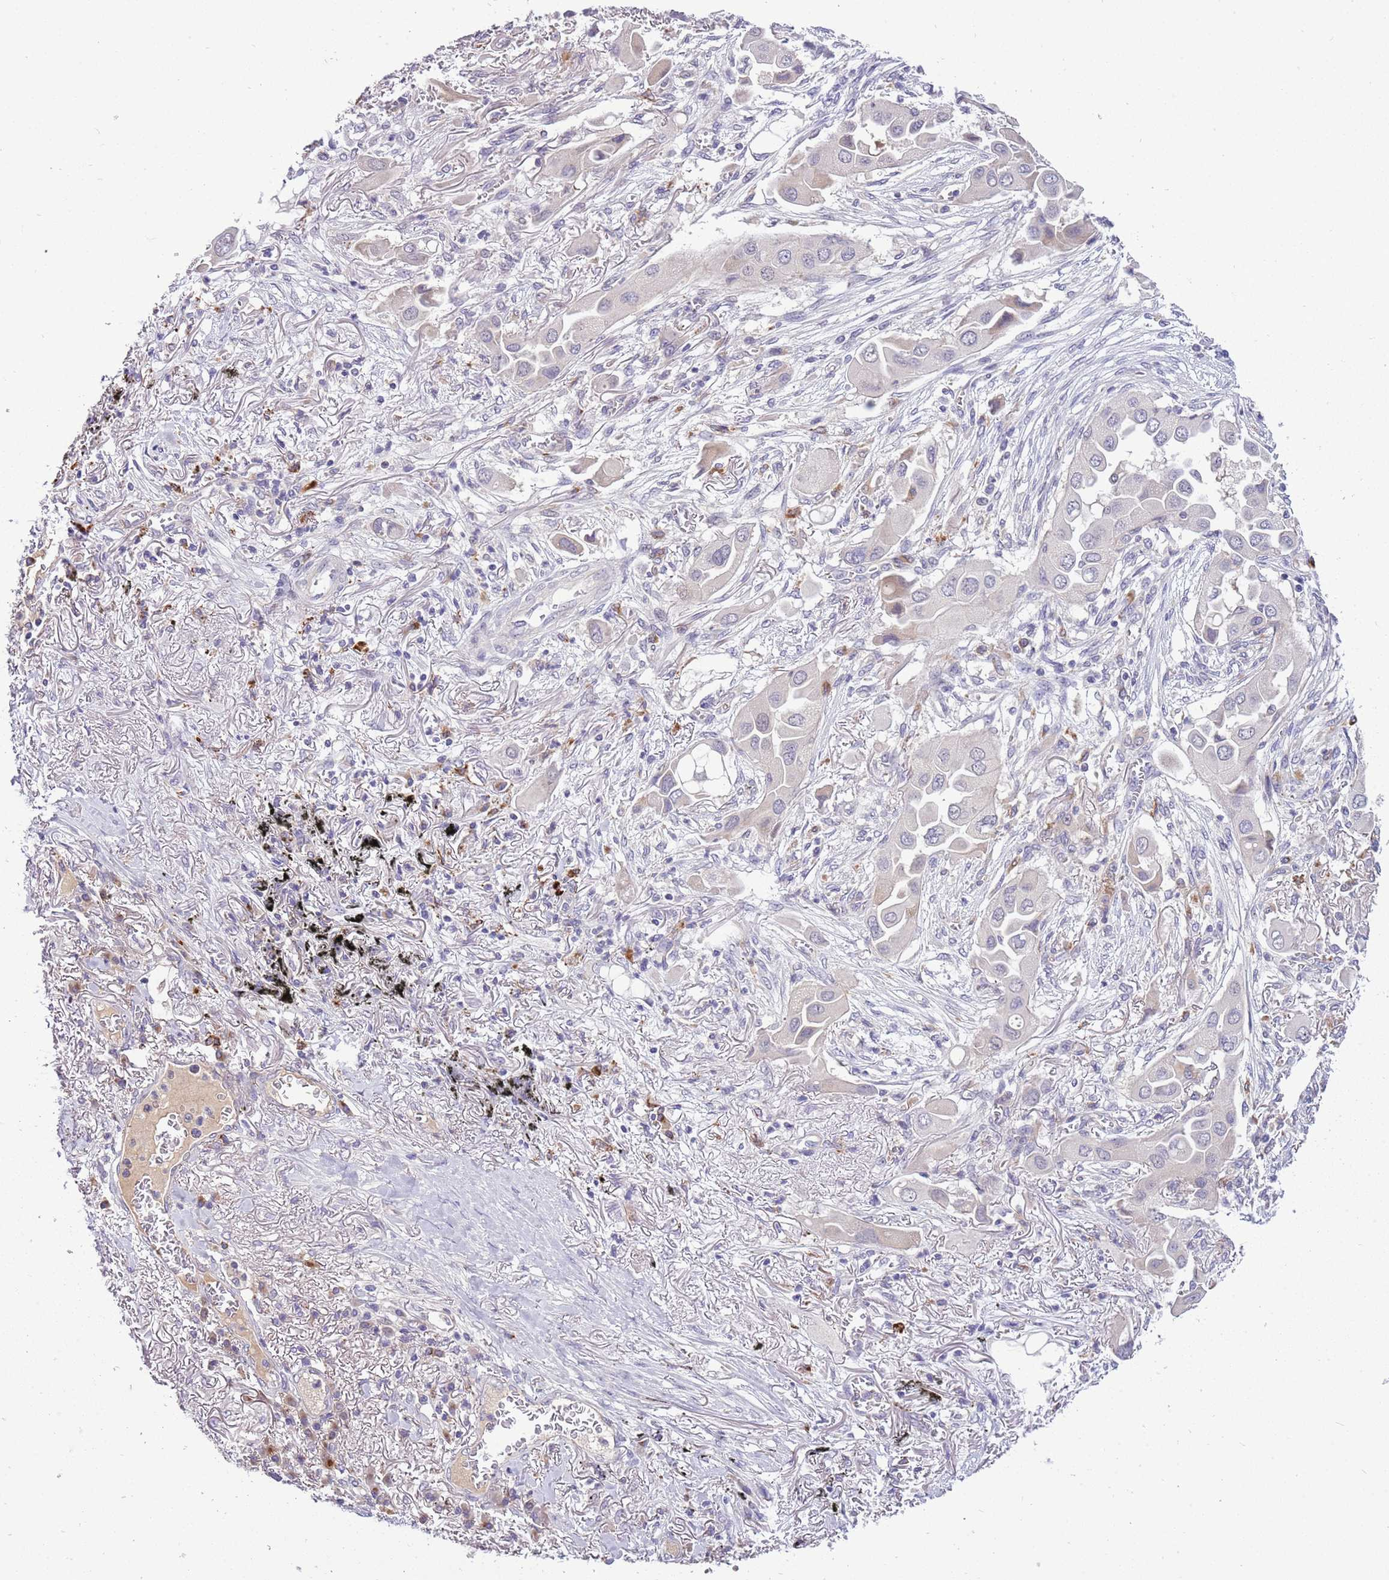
{"staining": {"intensity": "negative", "quantity": "none", "location": "none"}, "tissue": "lung cancer", "cell_type": "Tumor cells", "image_type": "cancer", "snomed": [{"axis": "morphology", "description": "Adenocarcinoma, NOS"}, {"axis": "topography", "description": "Lung"}], "caption": "A photomicrograph of human lung adenocarcinoma is negative for staining in tumor cells. (Immunohistochemistry (ihc), brightfield microscopy, high magnification).", "gene": "SCAMP5", "patient": {"sex": "female", "age": 76}}